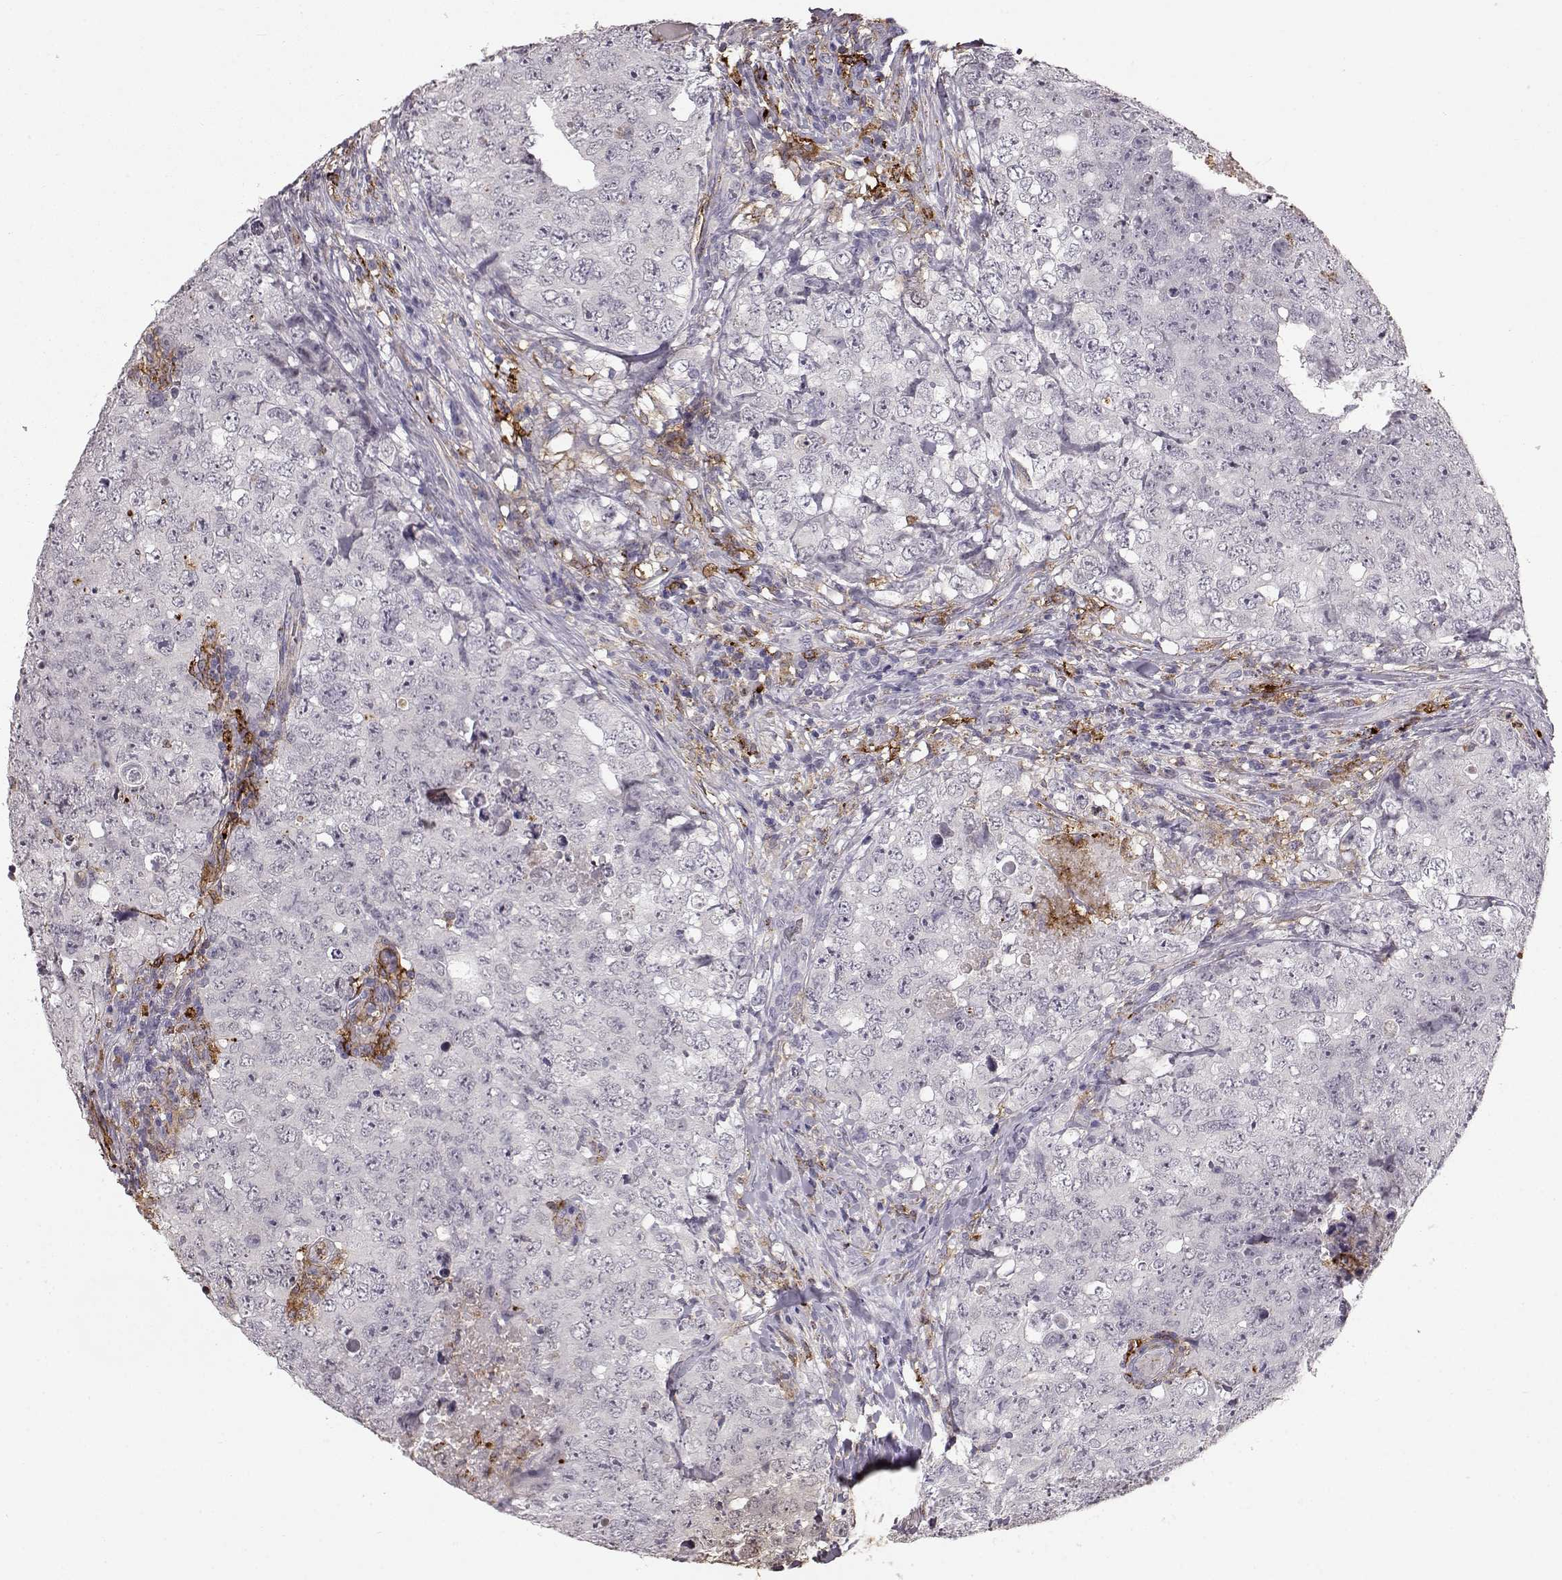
{"staining": {"intensity": "negative", "quantity": "none", "location": "none"}, "tissue": "testis cancer", "cell_type": "Tumor cells", "image_type": "cancer", "snomed": [{"axis": "morphology", "description": "Seminoma, NOS"}, {"axis": "topography", "description": "Testis"}], "caption": "DAB immunohistochemical staining of seminoma (testis) exhibits no significant positivity in tumor cells.", "gene": "CCNF", "patient": {"sex": "male", "age": 34}}